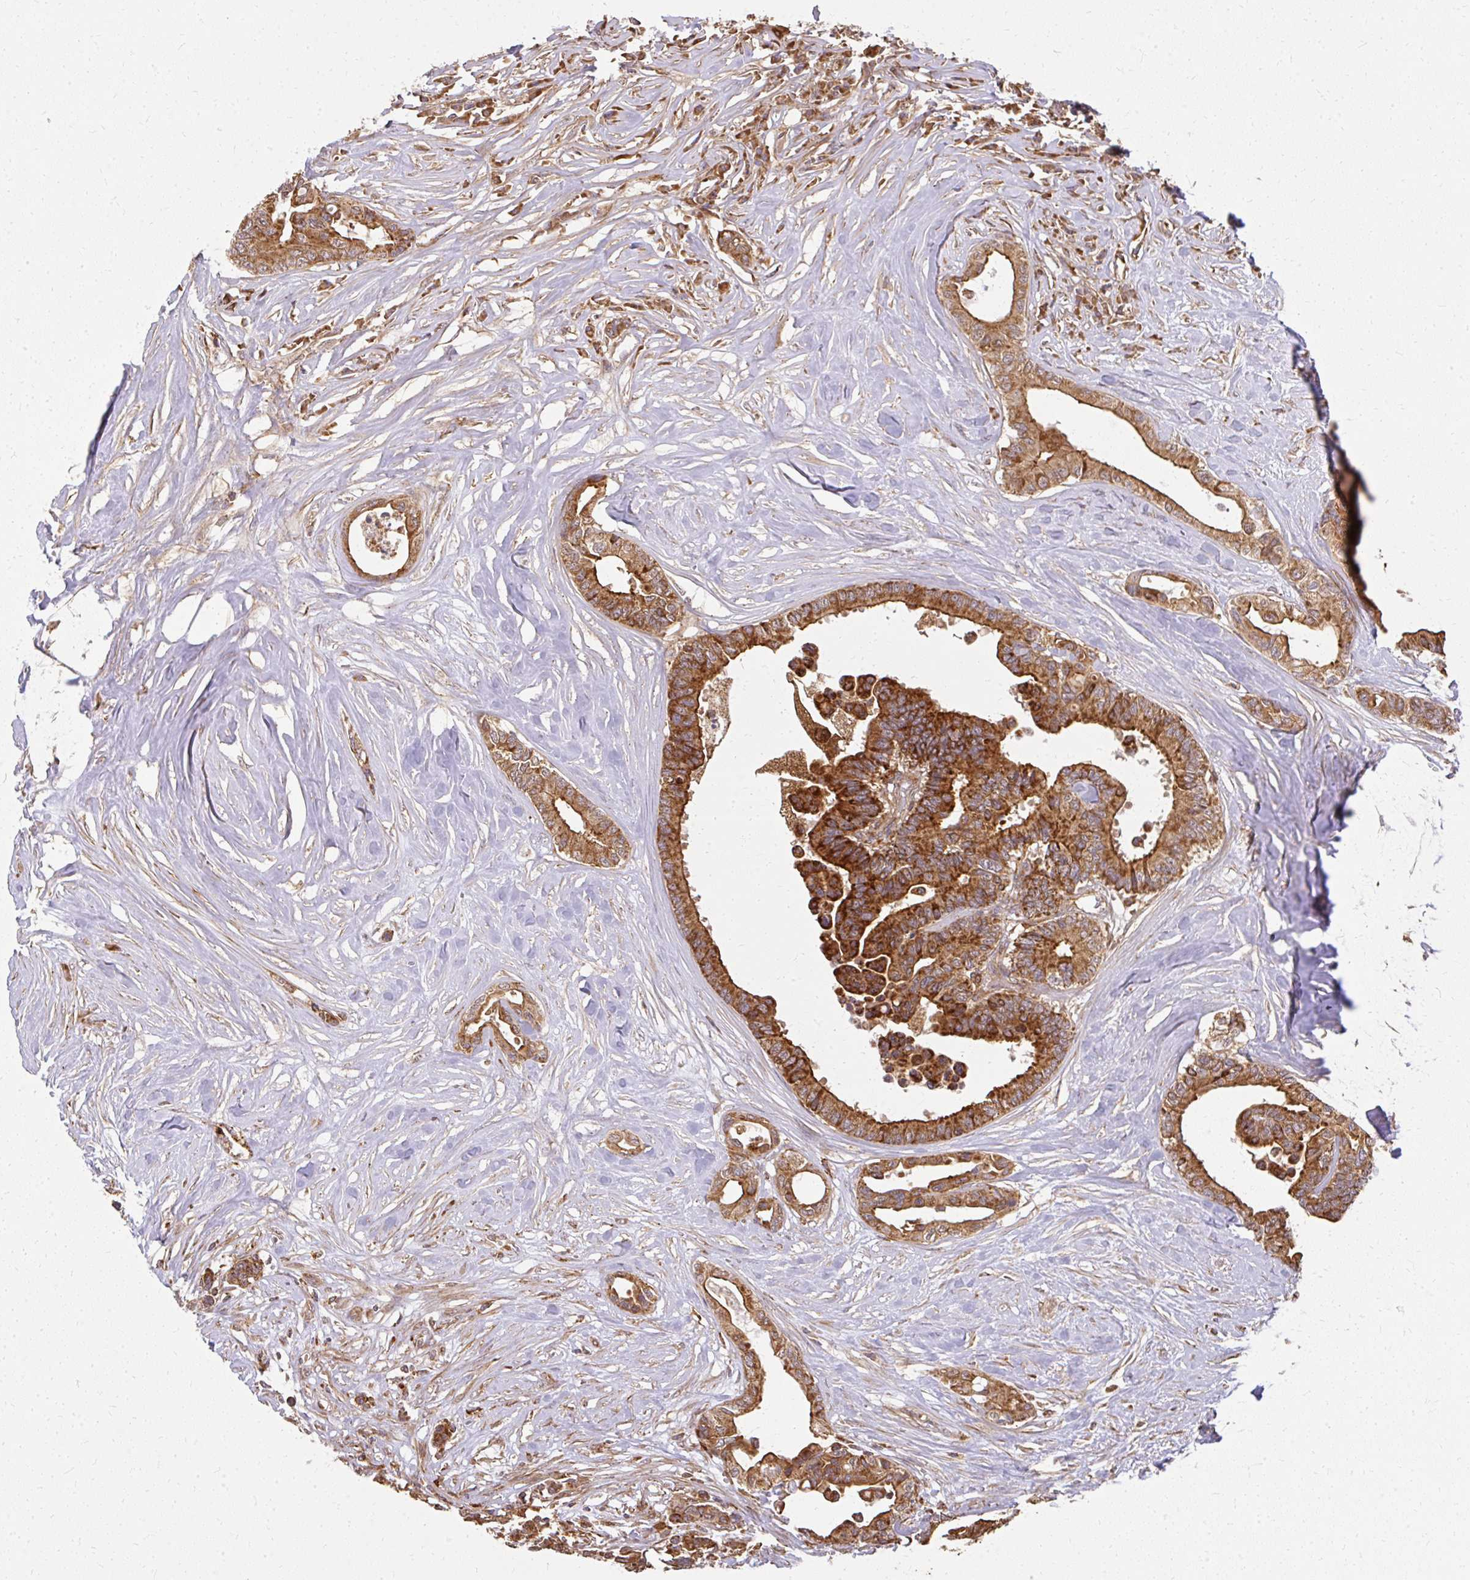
{"staining": {"intensity": "strong", "quantity": ">75%", "location": "cytoplasmic/membranous"}, "tissue": "colorectal cancer", "cell_type": "Tumor cells", "image_type": "cancer", "snomed": [{"axis": "morphology", "description": "Normal tissue, NOS"}, {"axis": "morphology", "description": "Adenocarcinoma, NOS"}, {"axis": "topography", "description": "Colon"}], "caption": "Tumor cells display high levels of strong cytoplasmic/membranous expression in about >75% of cells in colorectal cancer.", "gene": "GNS", "patient": {"sex": "male", "age": 82}}